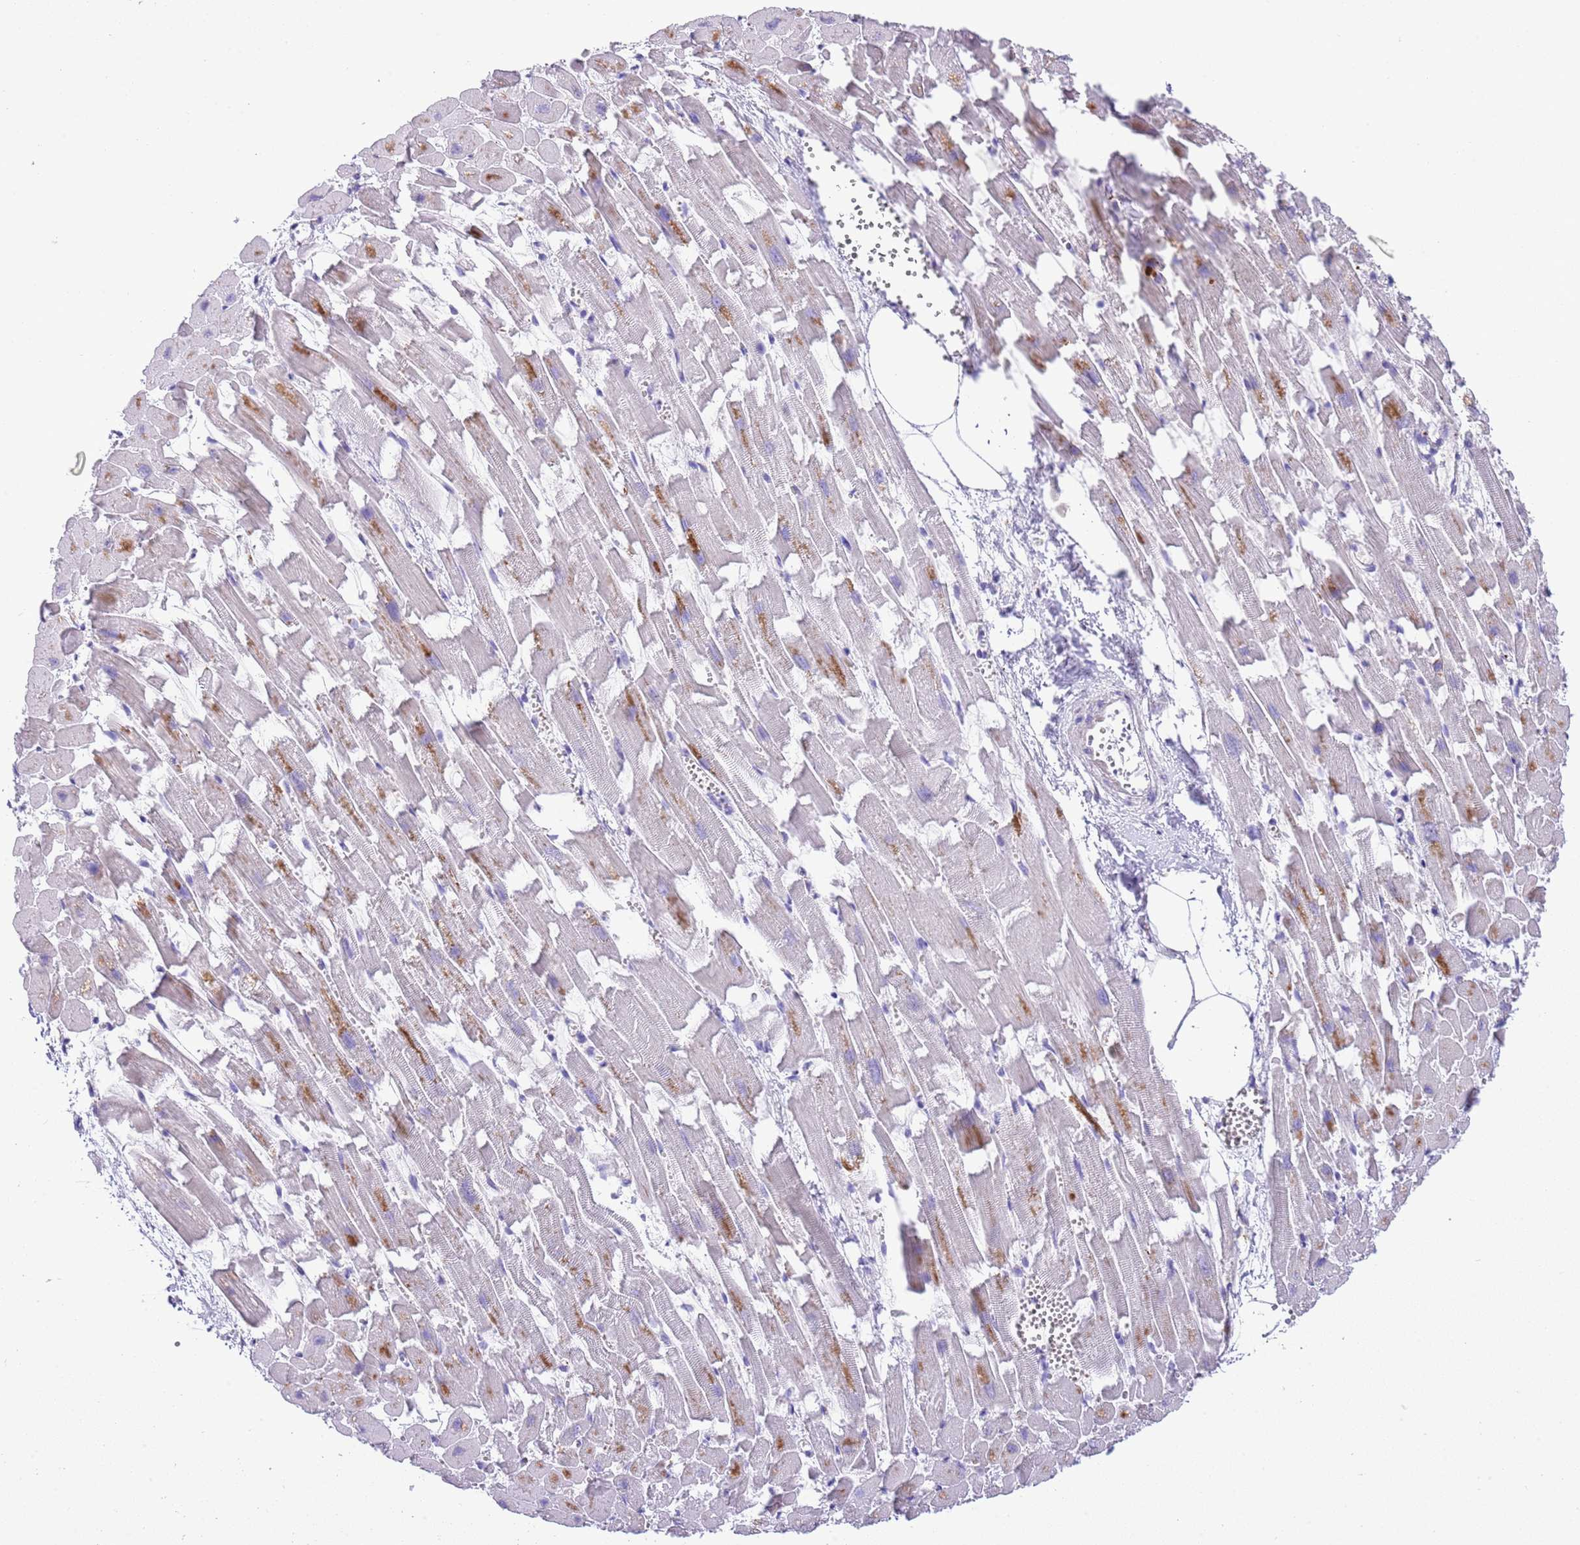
{"staining": {"intensity": "moderate", "quantity": "<25%", "location": "cytoplasmic/membranous"}, "tissue": "heart muscle", "cell_type": "Cardiomyocytes", "image_type": "normal", "snomed": [{"axis": "morphology", "description": "Normal tissue, NOS"}, {"axis": "topography", "description": "Heart"}], "caption": "A brown stain labels moderate cytoplasmic/membranous expression of a protein in cardiomyocytes of normal human heart muscle. (brown staining indicates protein expression, while blue staining denotes nuclei).", "gene": "ABHD17C", "patient": {"sex": "female", "age": 64}}